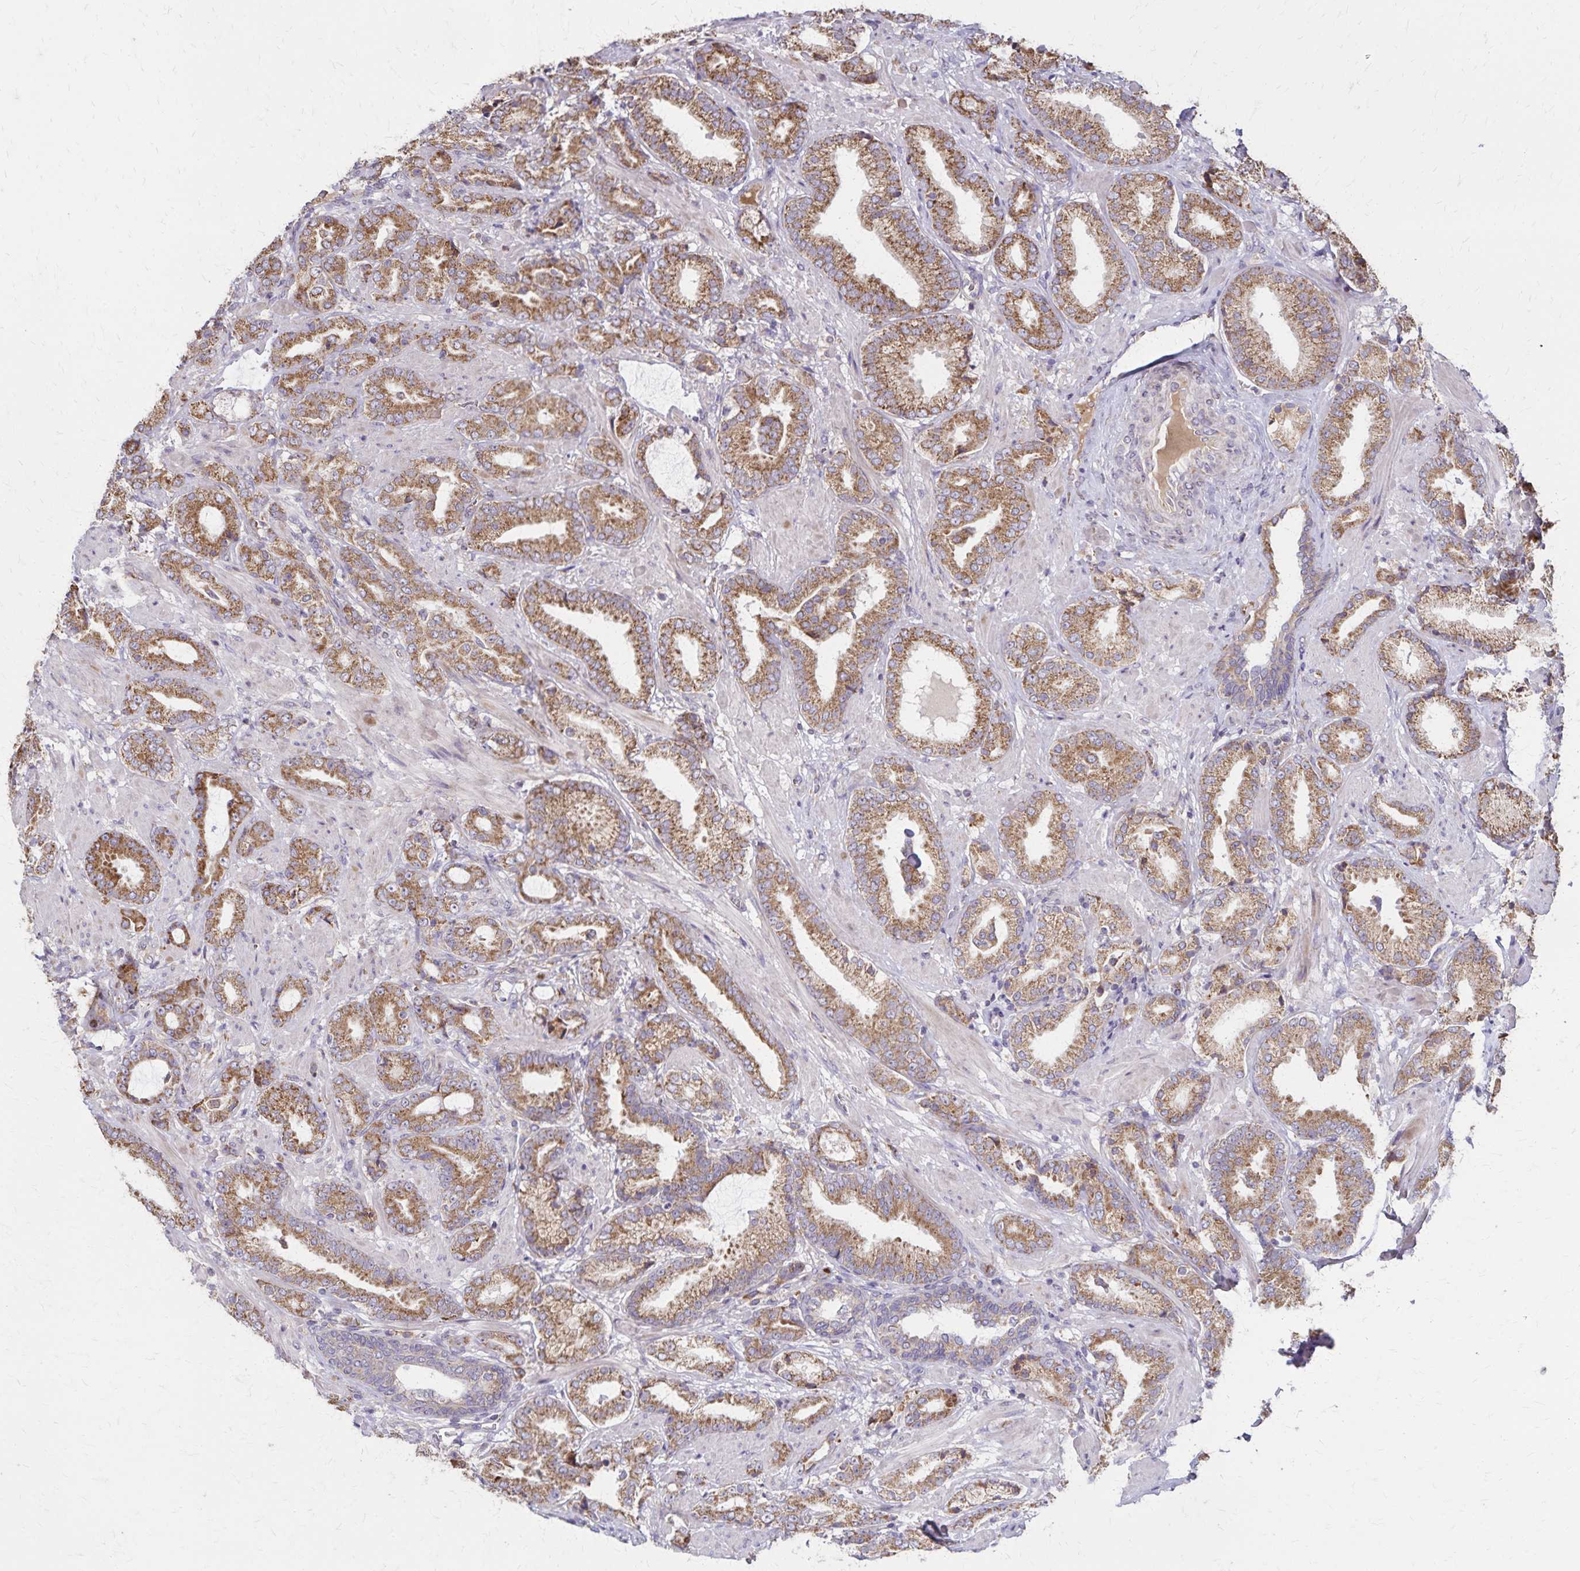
{"staining": {"intensity": "moderate", "quantity": ">75%", "location": "cytoplasmic/membranous"}, "tissue": "prostate cancer", "cell_type": "Tumor cells", "image_type": "cancer", "snomed": [{"axis": "morphology", "description": "Adenocarcinoma, High grade"}, {"axis": "topography", "description": "Prostate"}], "caption": "Protein expression by immunohistochemistry shows moderate cytoplasmic/membranous staining in approximately >75% of tumor cells in prostate cancer (adenocarcinoma (high-grade)).", "gene": "RNF10", "patient": {"sex": "male", "age": 56}}